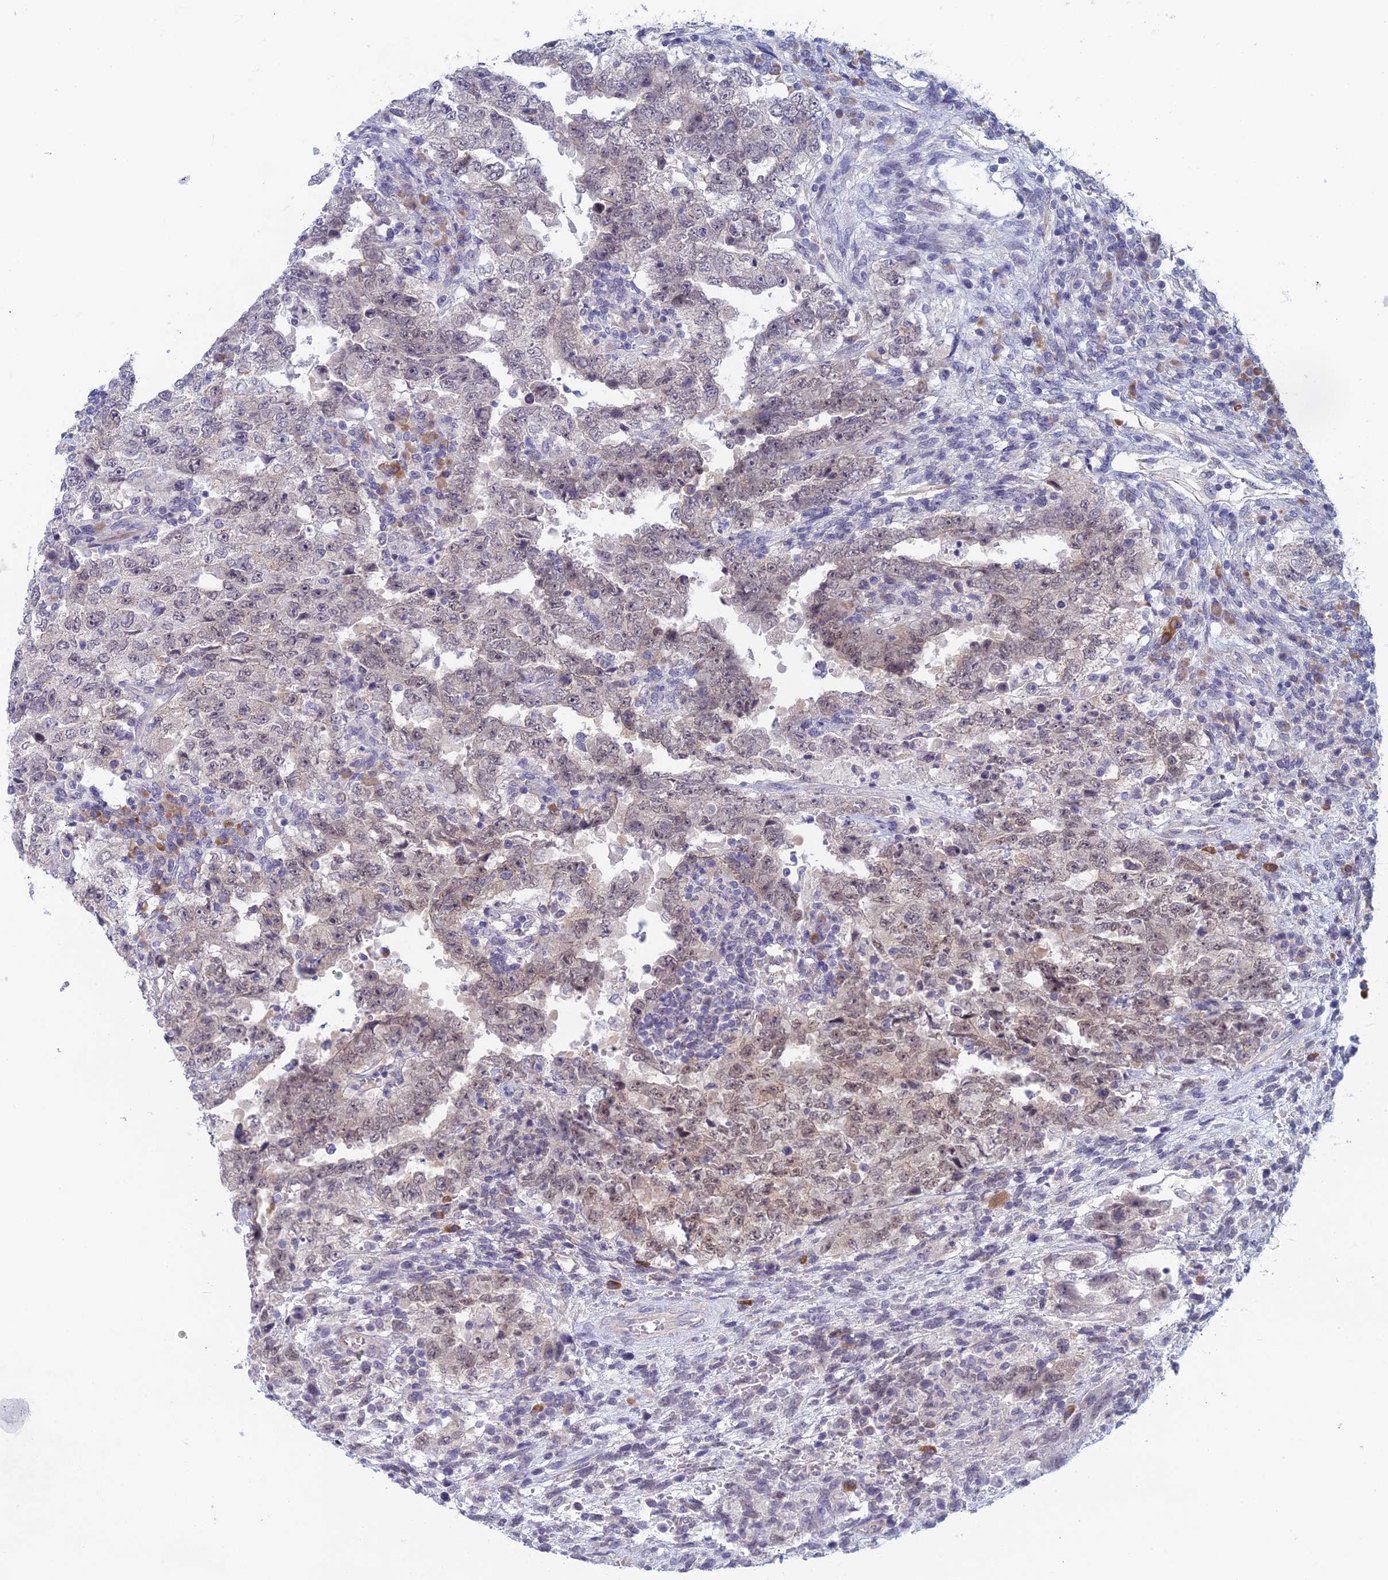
{"staining": {"intensity": "negative", "quantity": "none", "location": "none"}, "tissue": "testis cancer", "cell_type": "Tumor cells", "image_type": "cancer", "snomed": [{"axis": "morphology", "description": "Carcinoma, Embryonal, NOS"}, {"axis": "topography", "description": "Testis"}], "caption": "IHC of human testis embryonal carcinoma displays no positivity in tumor cells. (DAB immunohistochemistry with hematoxylin counter stain).", "gene": "PPP1R26", "patient": {"sex": "male", "age": 26}}